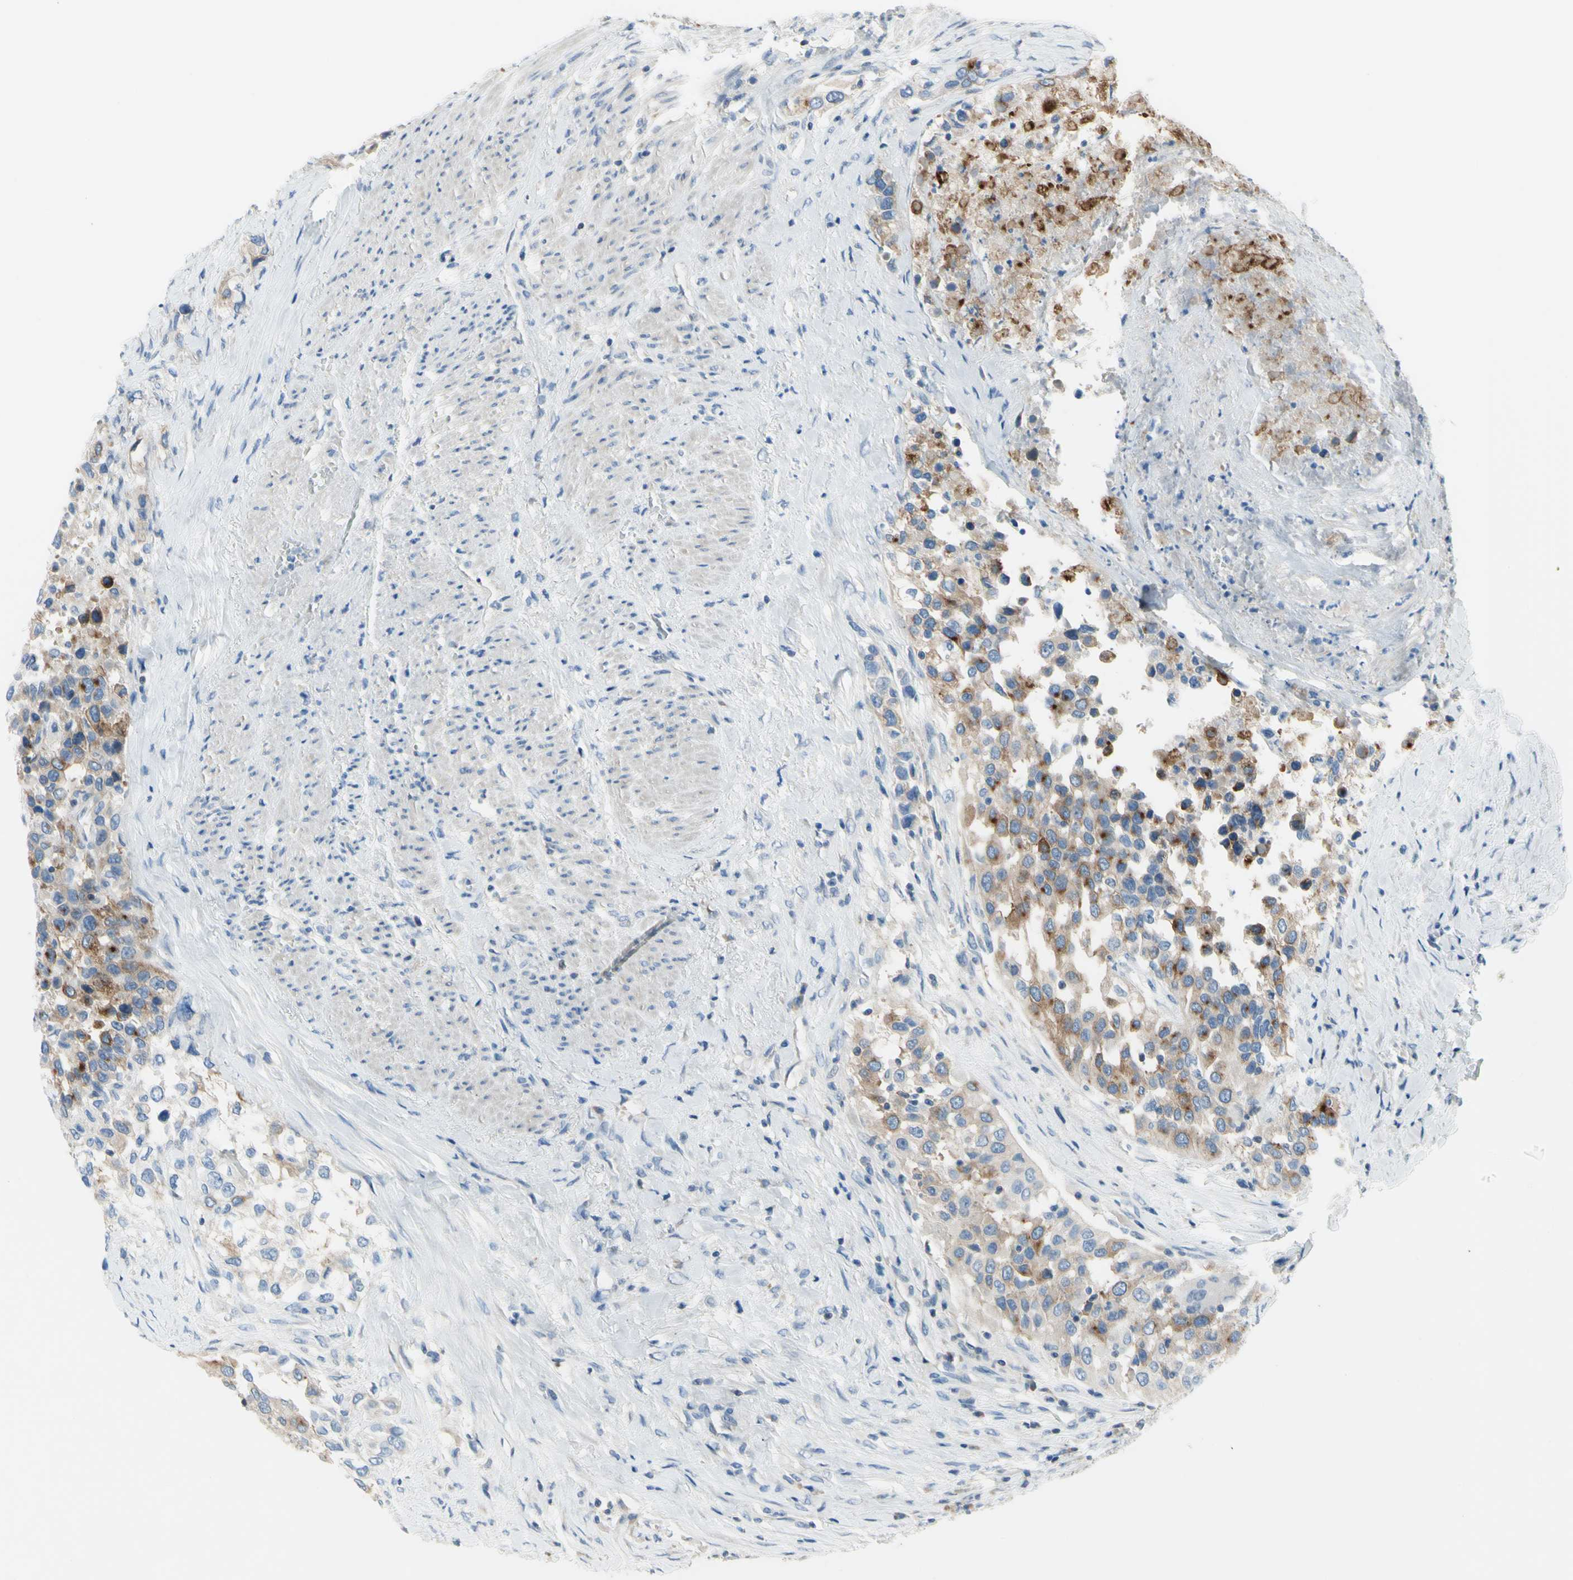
{"staining": {"intensity": "moderate", "quantity": ">75%", "location": "cytoplasmic/membranous"}, "tissue": "urothelial cancer", "cell_type": "Tumor cells", "image_type": "cancer", "snomed": [{"axis": "morphology", "description": "Urothelial carcinoma, High grade"}, {"axis": "topography", "description": "Urinary bladder"}], "caption": "Human urothelial cancer stained with a protein marker displays moderate staining in tumor cells.", "gene": "MUC1", "patient": {"sex": "female", "age": 80}}